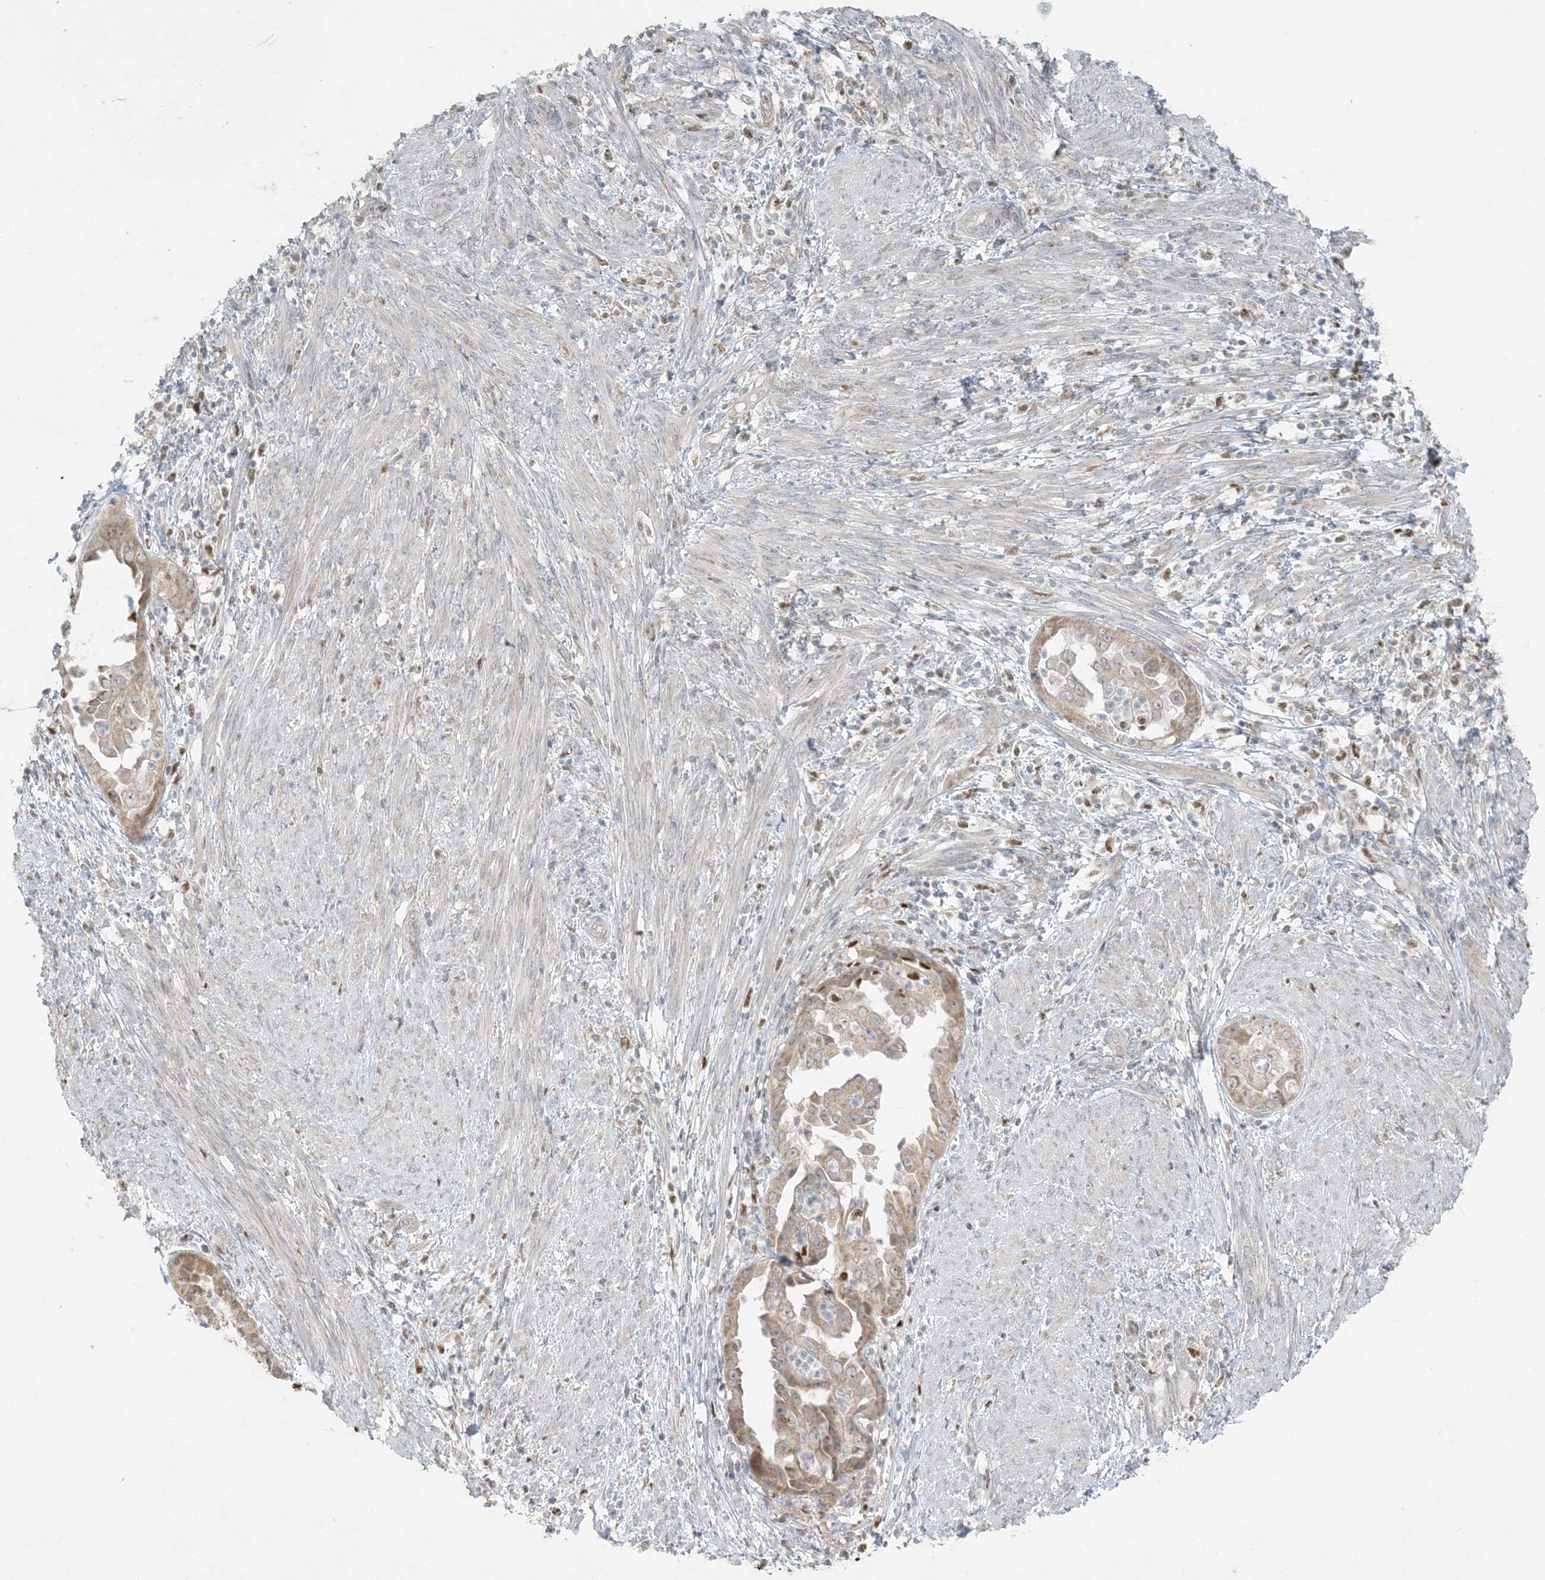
{"staining": {"intensity": "weak", "quantity": "25%-75%", "location": "cytoplasmic/membranous"}, "tissue": "endometrial cancer", "cell_type": "Tumor cells", "image_type": "cancer", "snomed": [{"axis": "morphology", "description": "Adenocarcinoma, NOS"}, {"axis": "topography", "description": "Endometrium"}], "caption": "Adenocarcinoma (endometrial) stained with immunohistochemistry (IHC) exhibits weak cytoplasmic/membranous positivity in approximately 25%-75% of tumor cells.", "gene": "CTDNEP1", "patient": {"sex": "female", "age": 85}}